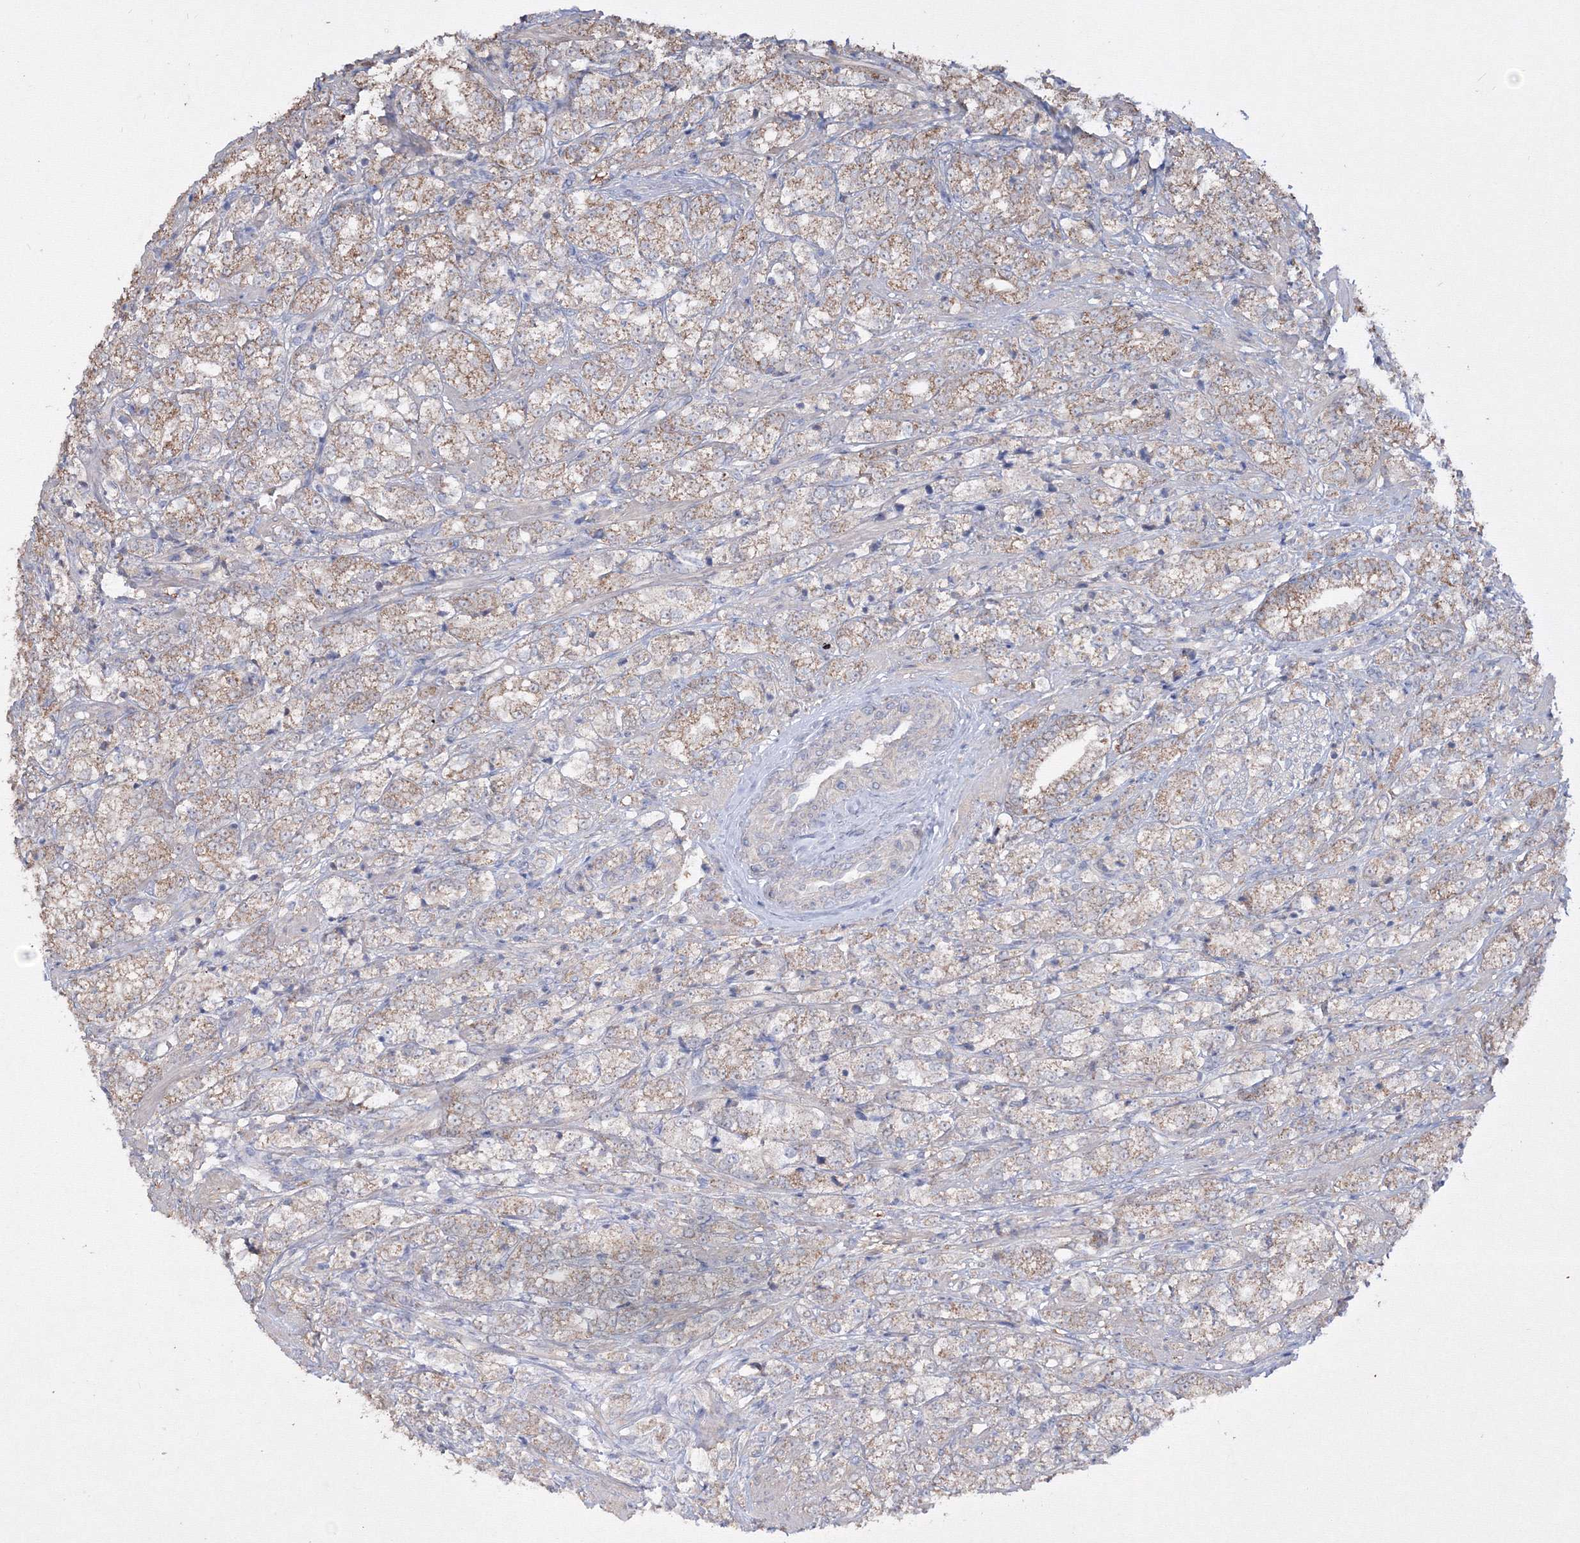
{"staining": {"intensity": "moderate", "quantity": "25%-75%", "location": "cytoplasmic/membranous"}, "tissue": "prostate cancer", "cell_type": "Tumor cells", "image_type": "cancer", "snomed": [{"axis": "morphology", "description": "Adenocarcinoma, High grade"}, {"axis": "topography", "description": "Prostate"}], "caption": "Moderate cytoplasmic/membranous staining is identified in about 25%-75% of tumor cells in prostate cancer (adenocarcinoma (high-grade)). (Stains: DAB (3,3'-diaminobenzidine) in brown, nuclei in blue, Microscopy: brightfield microscopy at high magnification).", "gene": "GRSF1", "patient": {"sex": "male", "age": 69}}